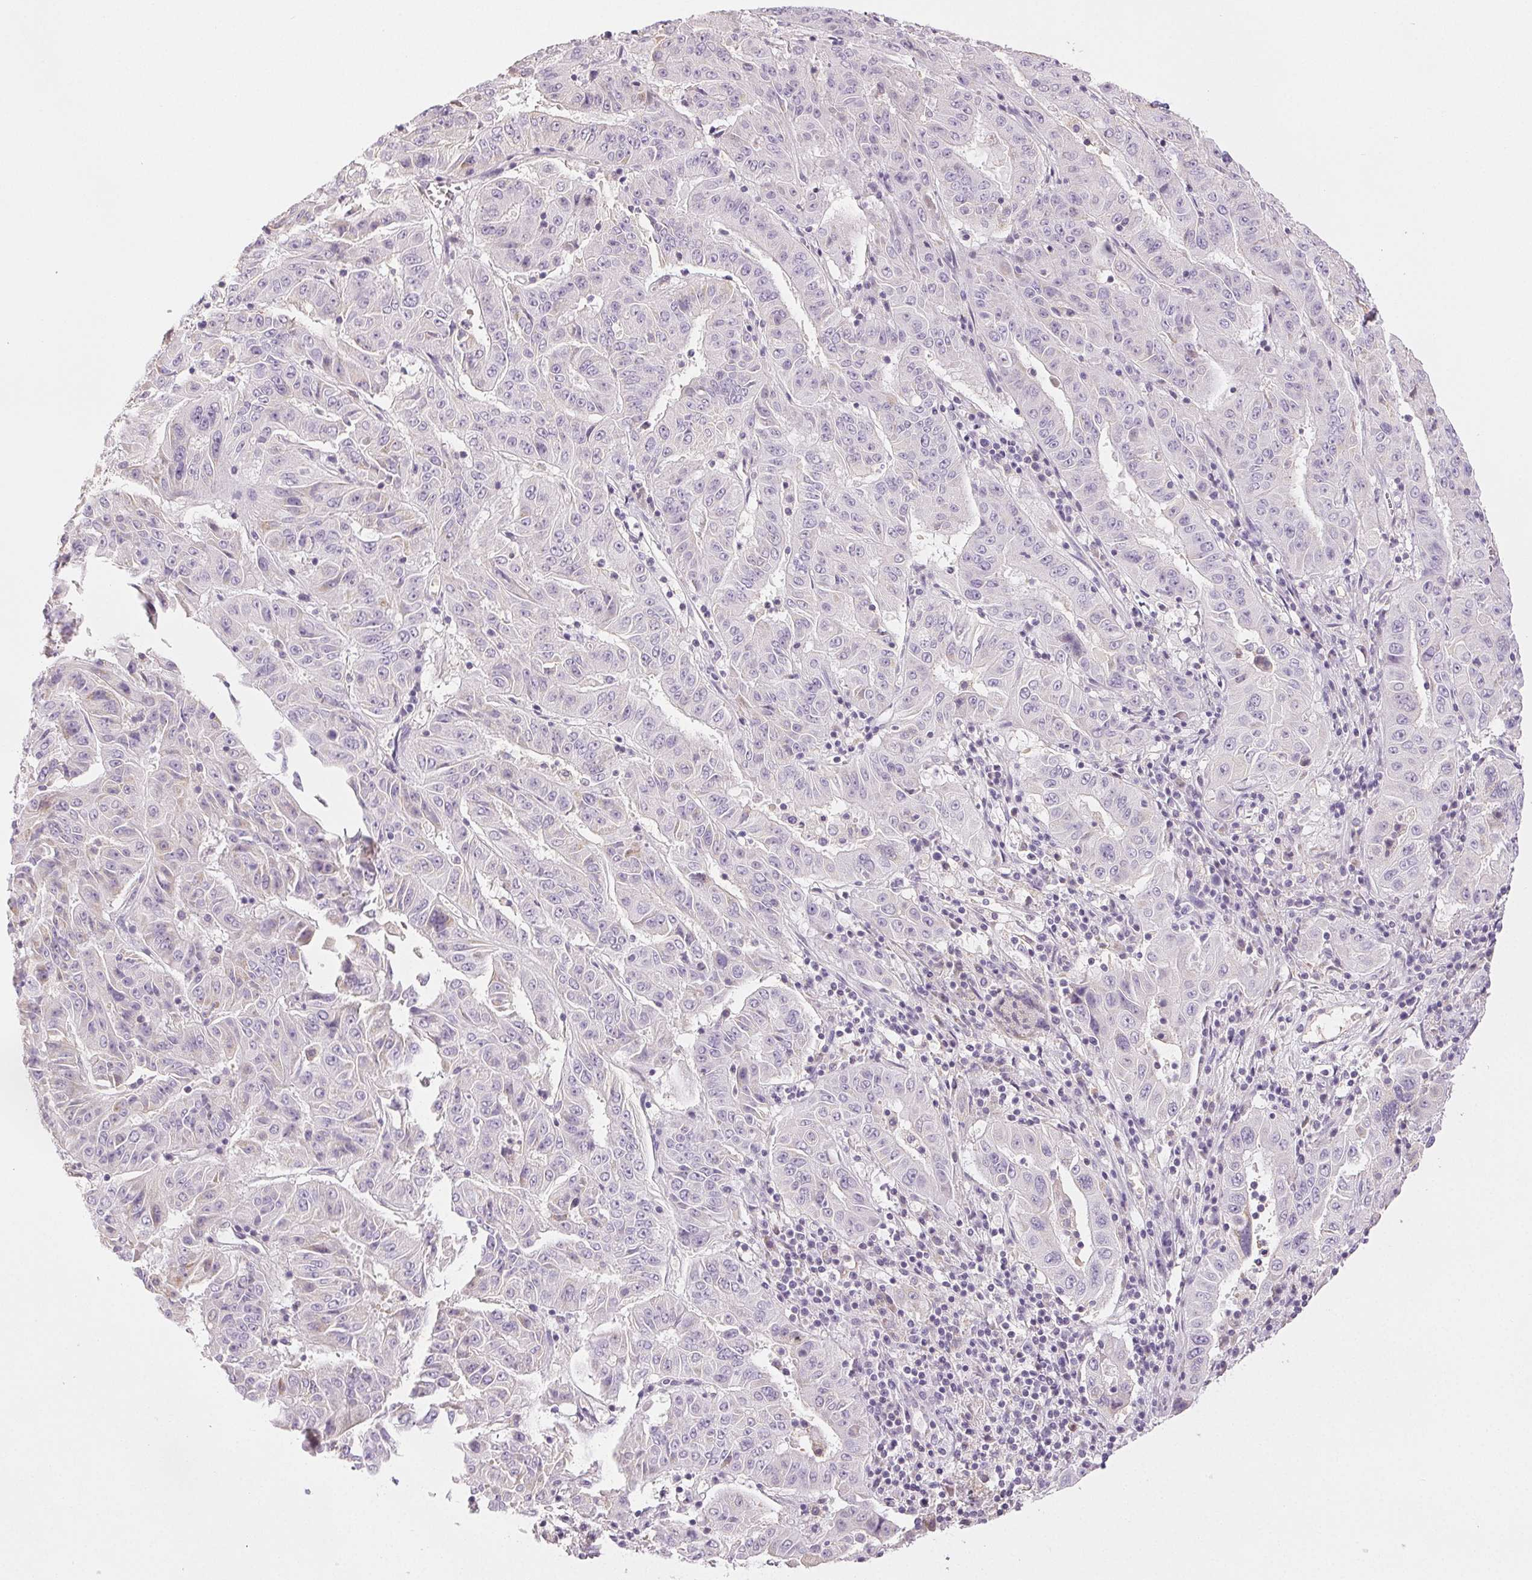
{"staining": {"intensity": "negative", "quantity": "none", "location": "none"}, "tissue": "pancreatic cancer", "cell_type": "Tumor cells", "image_type": "cancer", "snomed": [{"axis": "morphology", "description": "Adenocarcinoma, NOS"}, {"axis": "topography", "description": "Pancreas"}], "caption": "Protein analysis of pancreatic cancer (adenocarcinoma) shows no significant staining in tumor cells.", "gene": "COL7A1", "patient": {"sex": "male", "age": 63}}